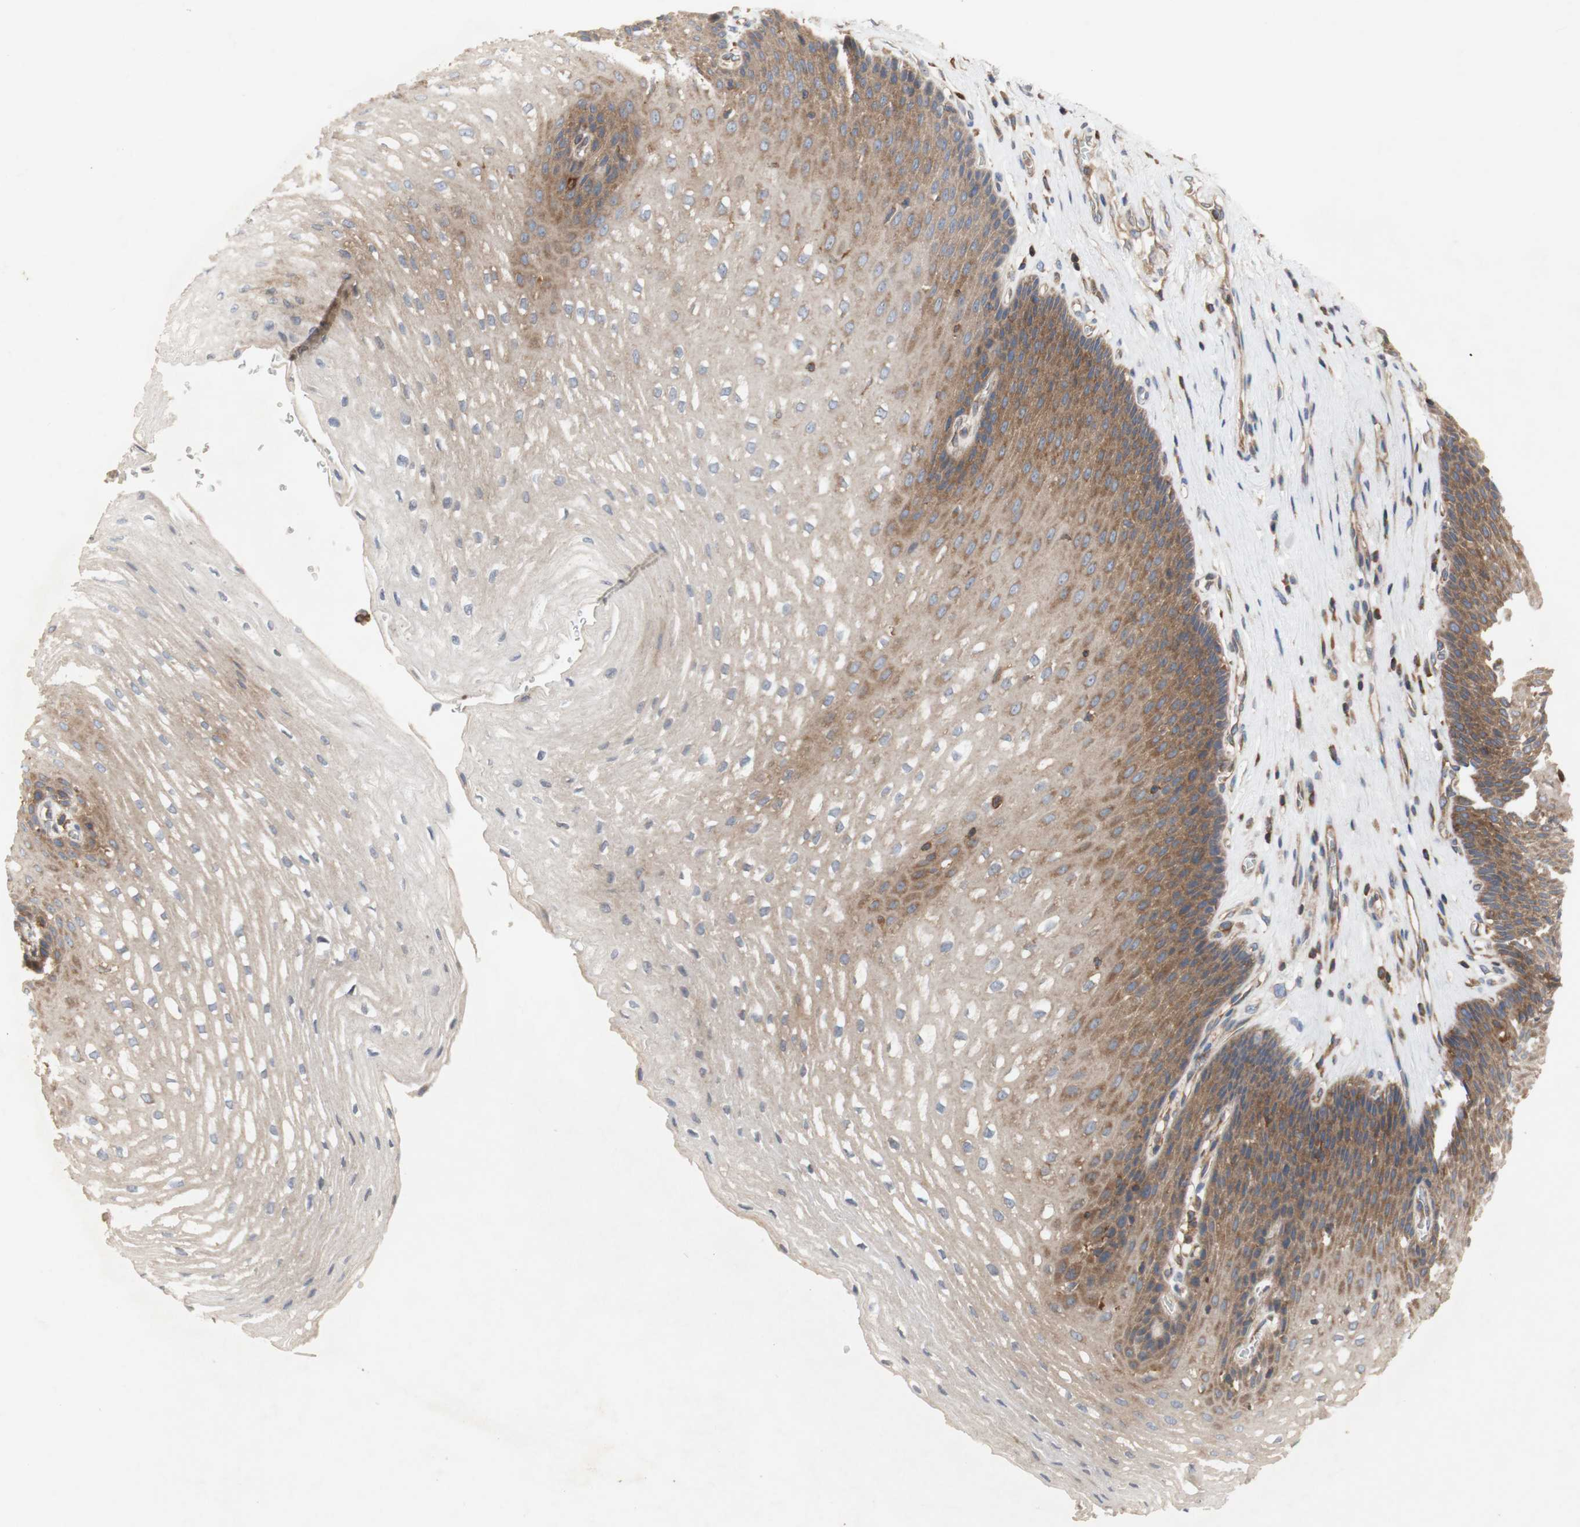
{"staining": {"intensity": "moderate", "quantity": "25%-75%", "location": "cytoplasmic/membranous"}, "tissue": "esophagus", "cell_type": "Squamous epithelial cells", "image_type": "normal", "snomed": [{"axis": "morphology", "description": "Normal tissue, NOS"}, {"axis": "topography", "description": "Esophagus"}], "caption": "Squamous epithelial cells exhibit medium levels of moderate cytoplasmic/membranous expression in approximately 25%-75% of cells in benign human esophagus. (Brightfield microscopy of DAB IHC at high magnification).", "gene": "IKBKG", "patient": {"sex": "male", "age": 48}}